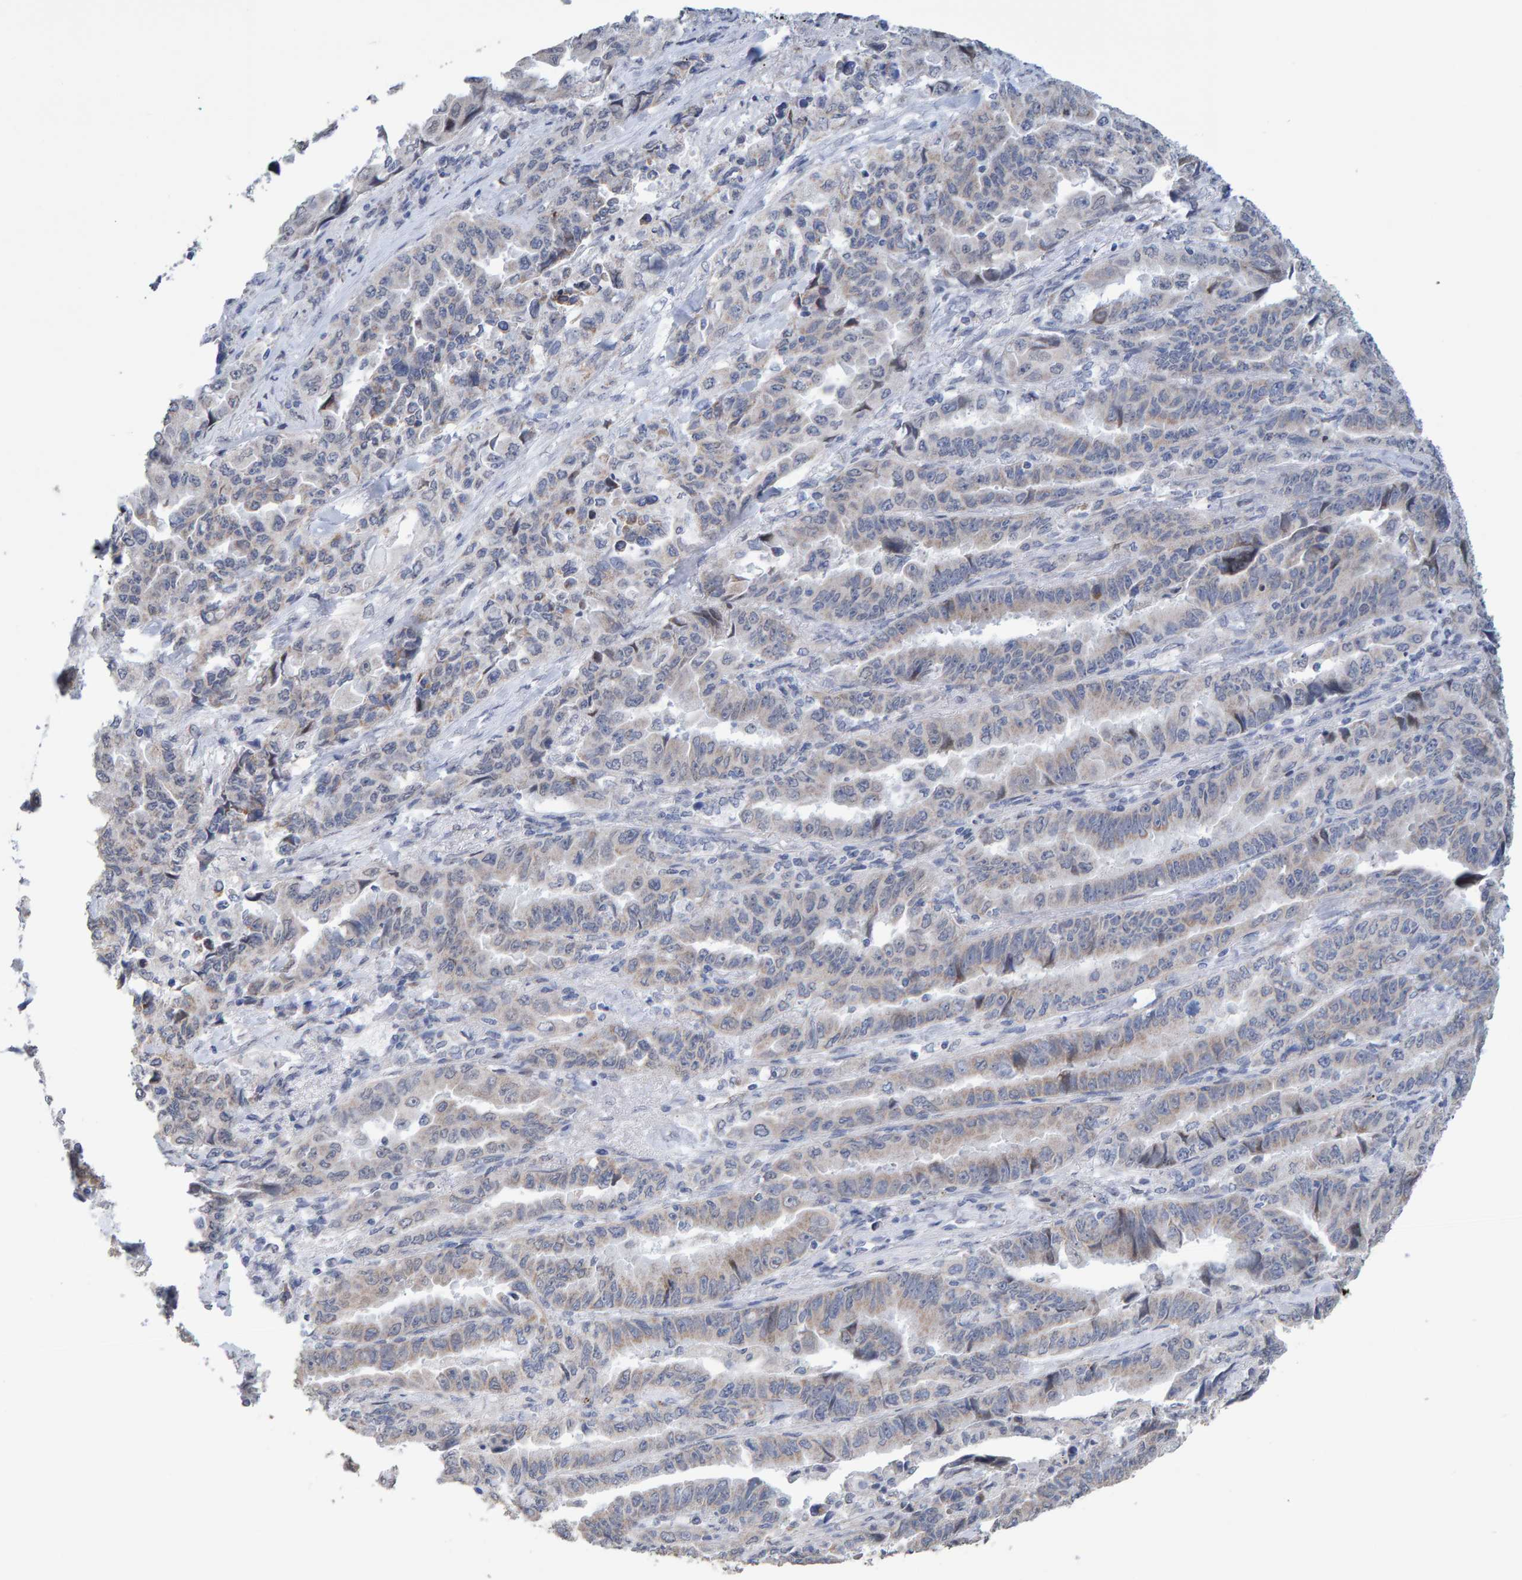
{"staining": {"intensity": "weak", "quantity": "<25%", "location": "cytoplasmic/membranous"}, "tissue": "lung cancer", "cell_type": "Tumor cells", "image_type": "cancer", "snomed": [{"axis": "morphology", "description": "Adenocarcinoma, NOS"}, {"axis": "topography", "description": "Lung"}], "caption": "Lung adenocarcinoma was stained to show a protein in brown. There is no significant expression in tumor cells.", "gene": "USP43", "patient": {"sex": "female", "age": 51}}